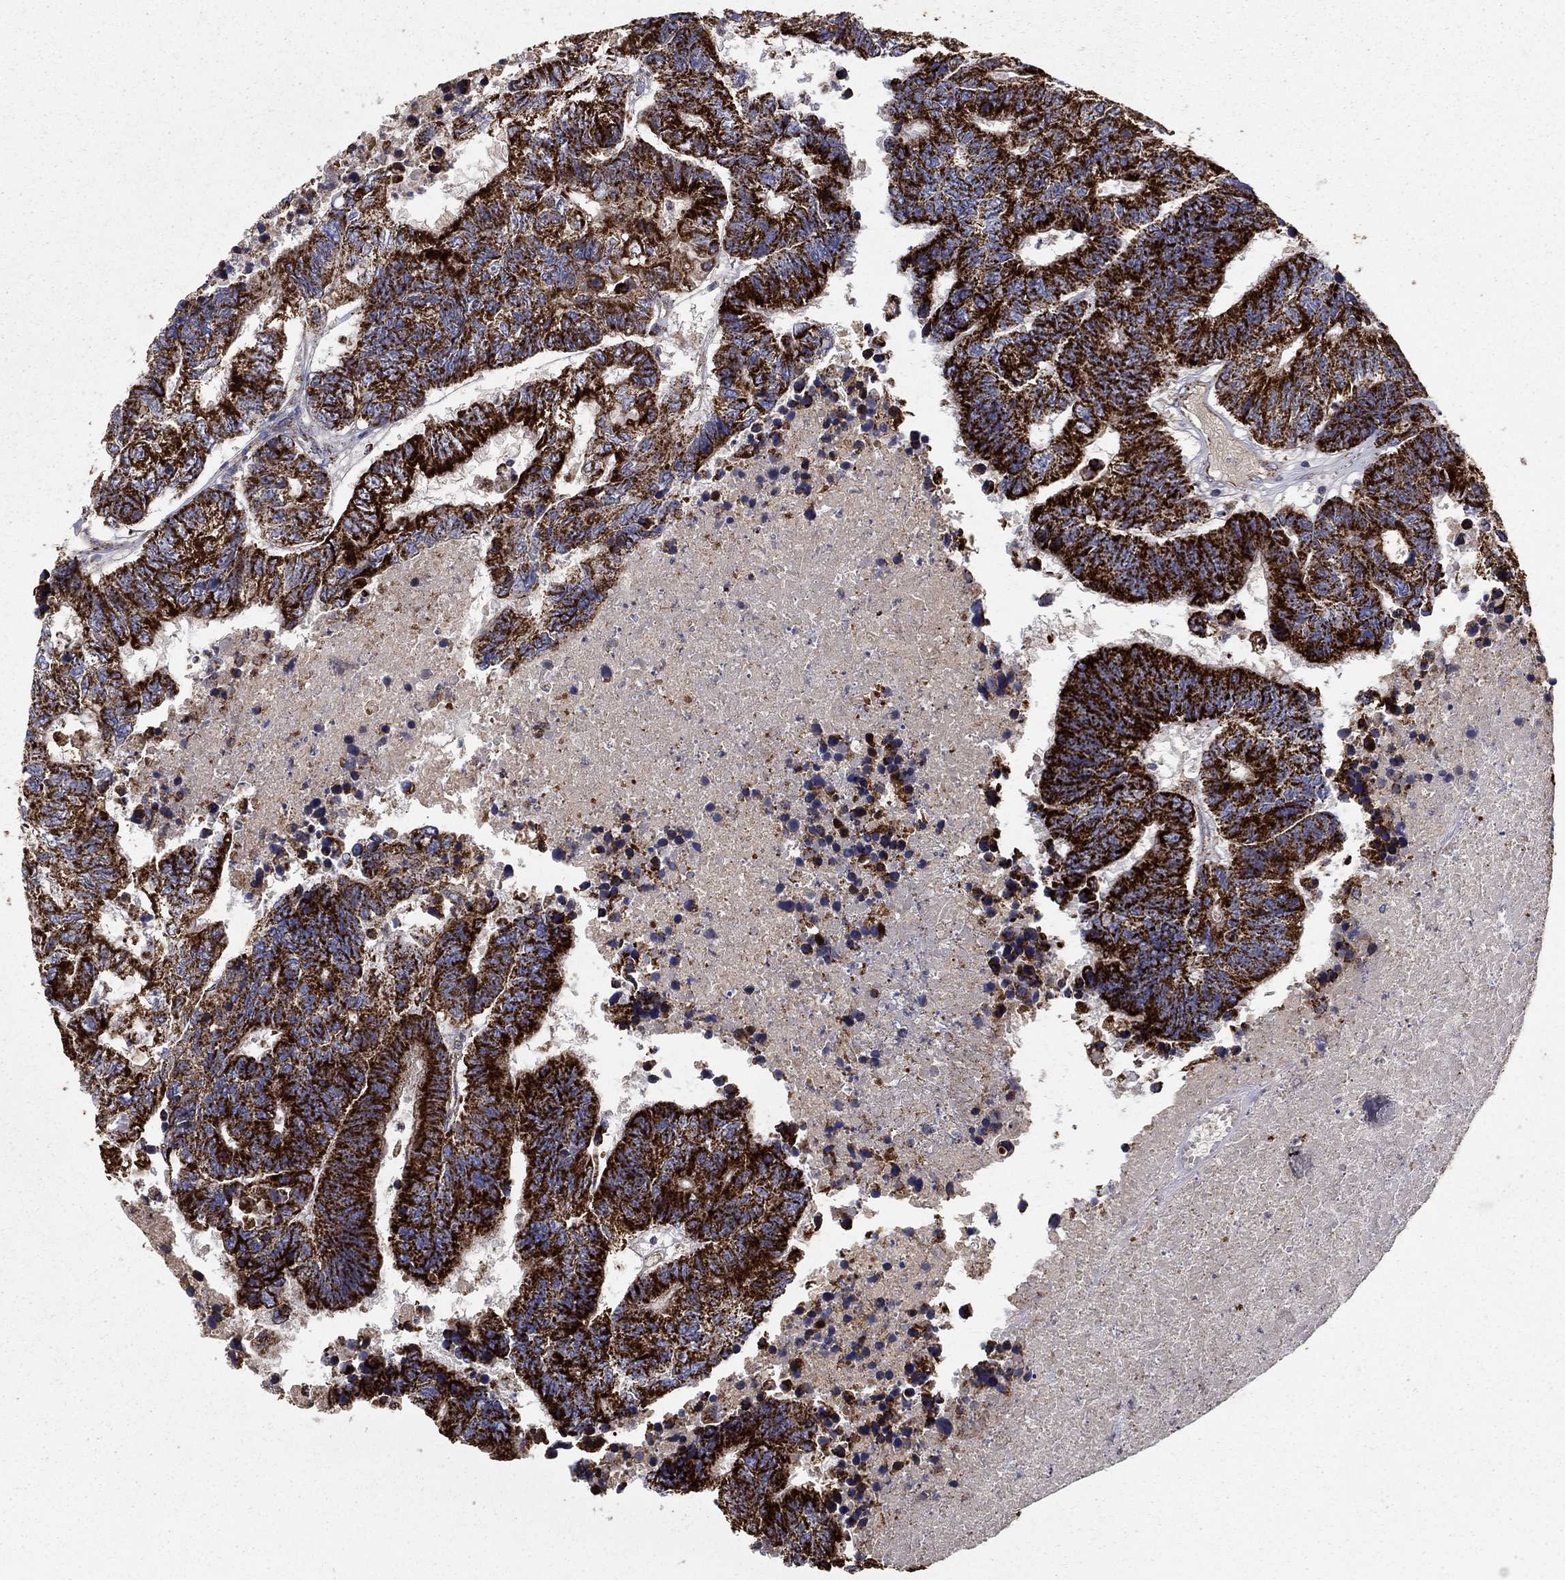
{"staining": {"intensity": "strong", "quantity": ">75%", "location": "cytoplasmic/membranous"}, "tissue": "colorectal cancer", "cell_type": "Tumor cells", "image_type": "cancer", "snomed": [{"axis": "morphology", "description": "Adenocarcinoma, NOS"}, {"axis": "topography", "description": "Colon"}], "caption": "This micrograph demonstrates immunohistochemistry (IHC) staining of colorectal adenocarcinoma, with high strong cytoplasmic/membranous positivity in about >75% of tumor cells.", "gene": "GCSH", "patient": {"sex": "female", "age": 48}}